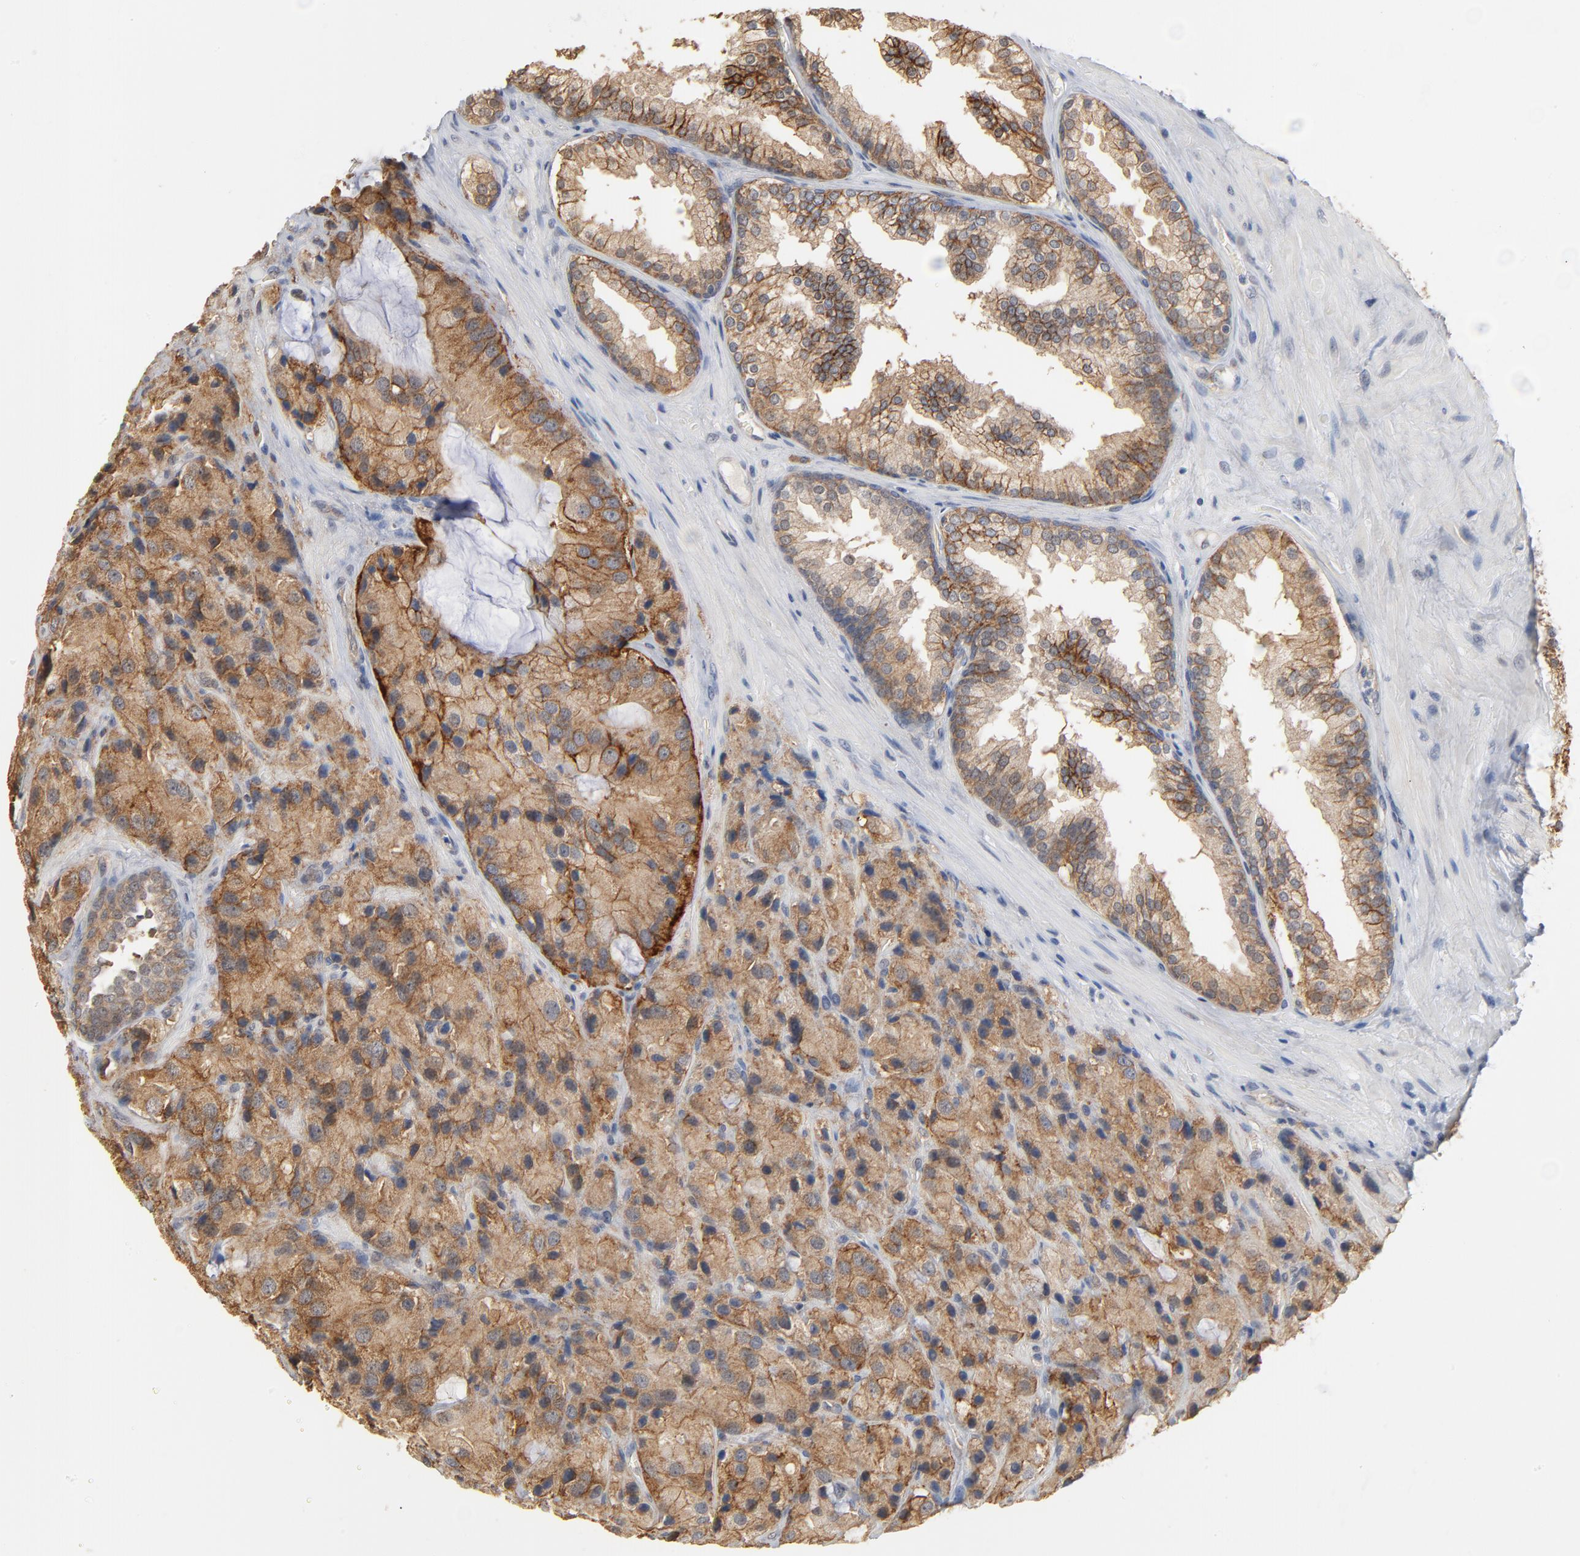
{"staining": {"intensity": "weak", "quantity": ">75%", "location": "cytoplasmic/membranous"}, "tissue": "prostate cancer", "cell_type": "Tumor cells", "image_type": "cancer", "snomed": [{"axis": "morphology", "description": "Adenocarcinoma, High grade"}, {"axis": "topography", "description": "Prostate"}], "caption": "Prostate cancer stained with a brown dye exhibits weak cytoplasmic/membranous positive positivity in approximately >75% of tumor cells.", "gene": "EPCAM", "patient": {"sex": "male", "age": 70}}